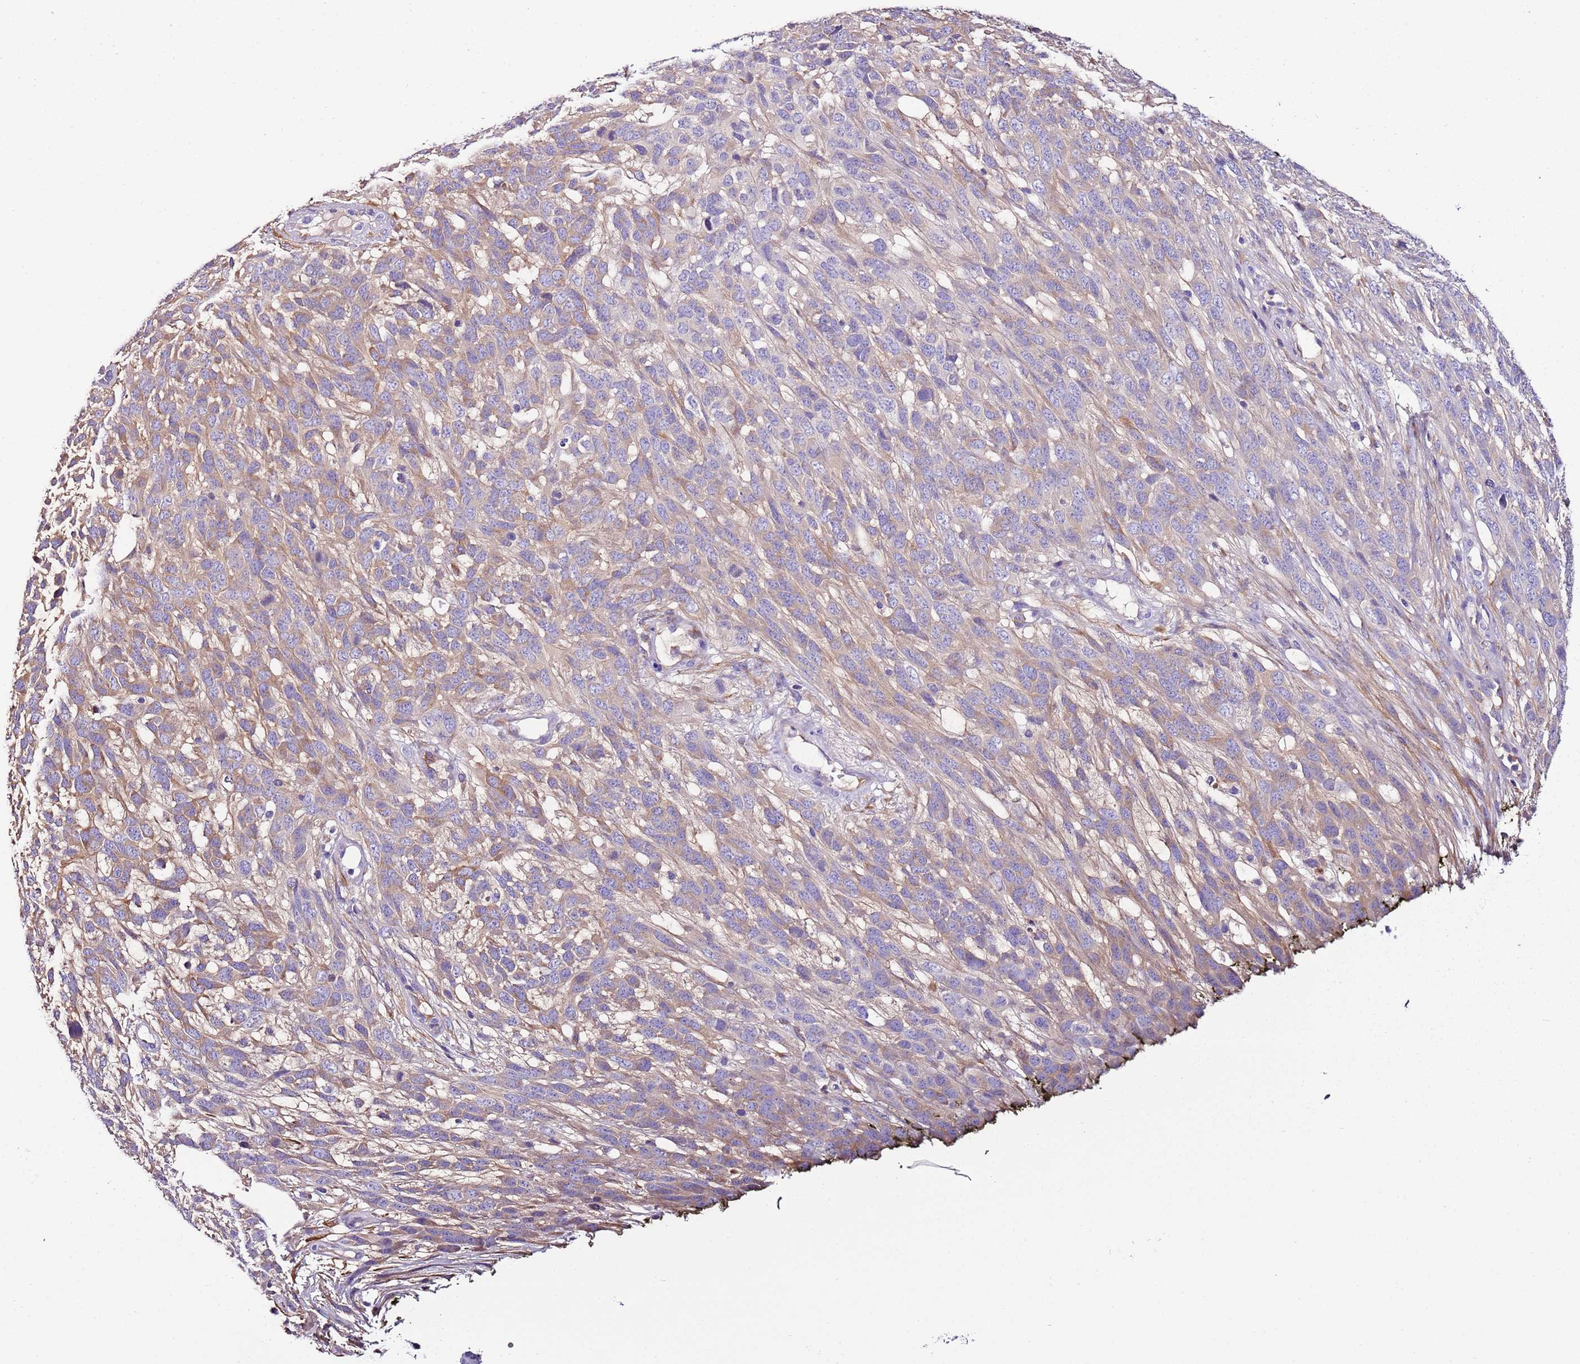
{"staining": {"intensity": "weak", "quantity": "<25%", "location": "cytoplasmic/membranous"}, "tissue": "melanoma", "cell_type": "Tumor cells", "image_type": "cancer", "snomed": [{"axis": "morphology", "description": "Normal morphology"}, {"axis": "morphology", "description": "Malignant melanoma, NOS"}, {"axis": "topography", "description": "Skin"}], "caption": "An immunohistochemistry histopathology image of melanoma is shown. There is no staining in tumor cells of melanoma. (DAB (3,3'-diaminobenzidine) immunohistochemistry visualized using brightfield microscopy, high magnification).", "gene": "FAM174C", "patient": {"sex": "female", "age": 72}}